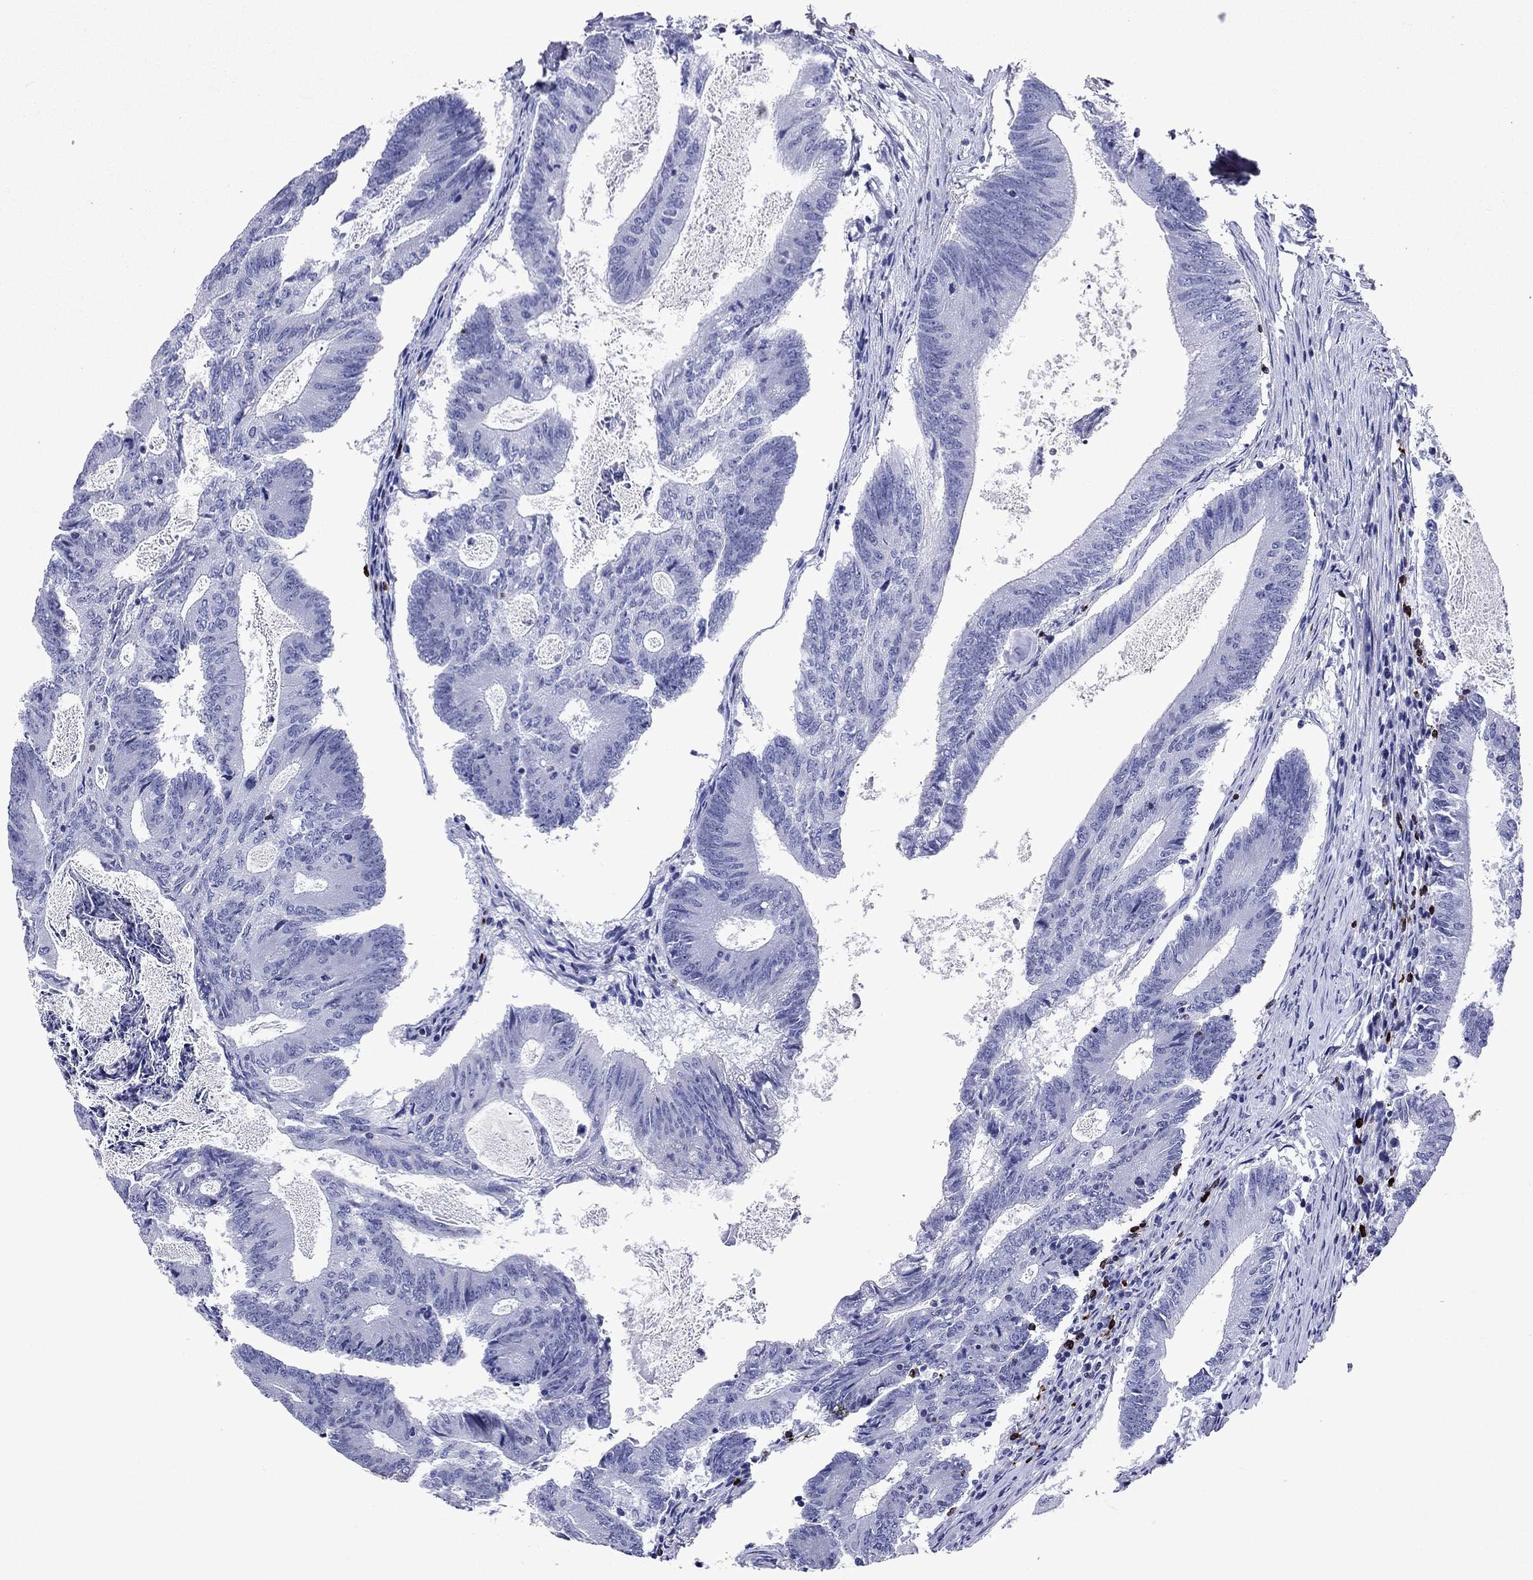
{"staining": {"intensity": "negative", "quantity": "none", "location": "none"}, "tissue": "colorectal cancer", "cell_type": "Tumor cells", "image_type": "cancer", "snomed": [{"axis": "morphology", "description": "Adenocarcinoma, NOS"}, {"axis": "topography", "description": "Colon"}], "caption": "High power microscopy image of an immunohistochemistry image of colorectal cancer (adenocarcinoma), revealing no significant positivity in tumor cells.", "gene": "GZMK", "patient": {"sex": "female", "age": 70}}